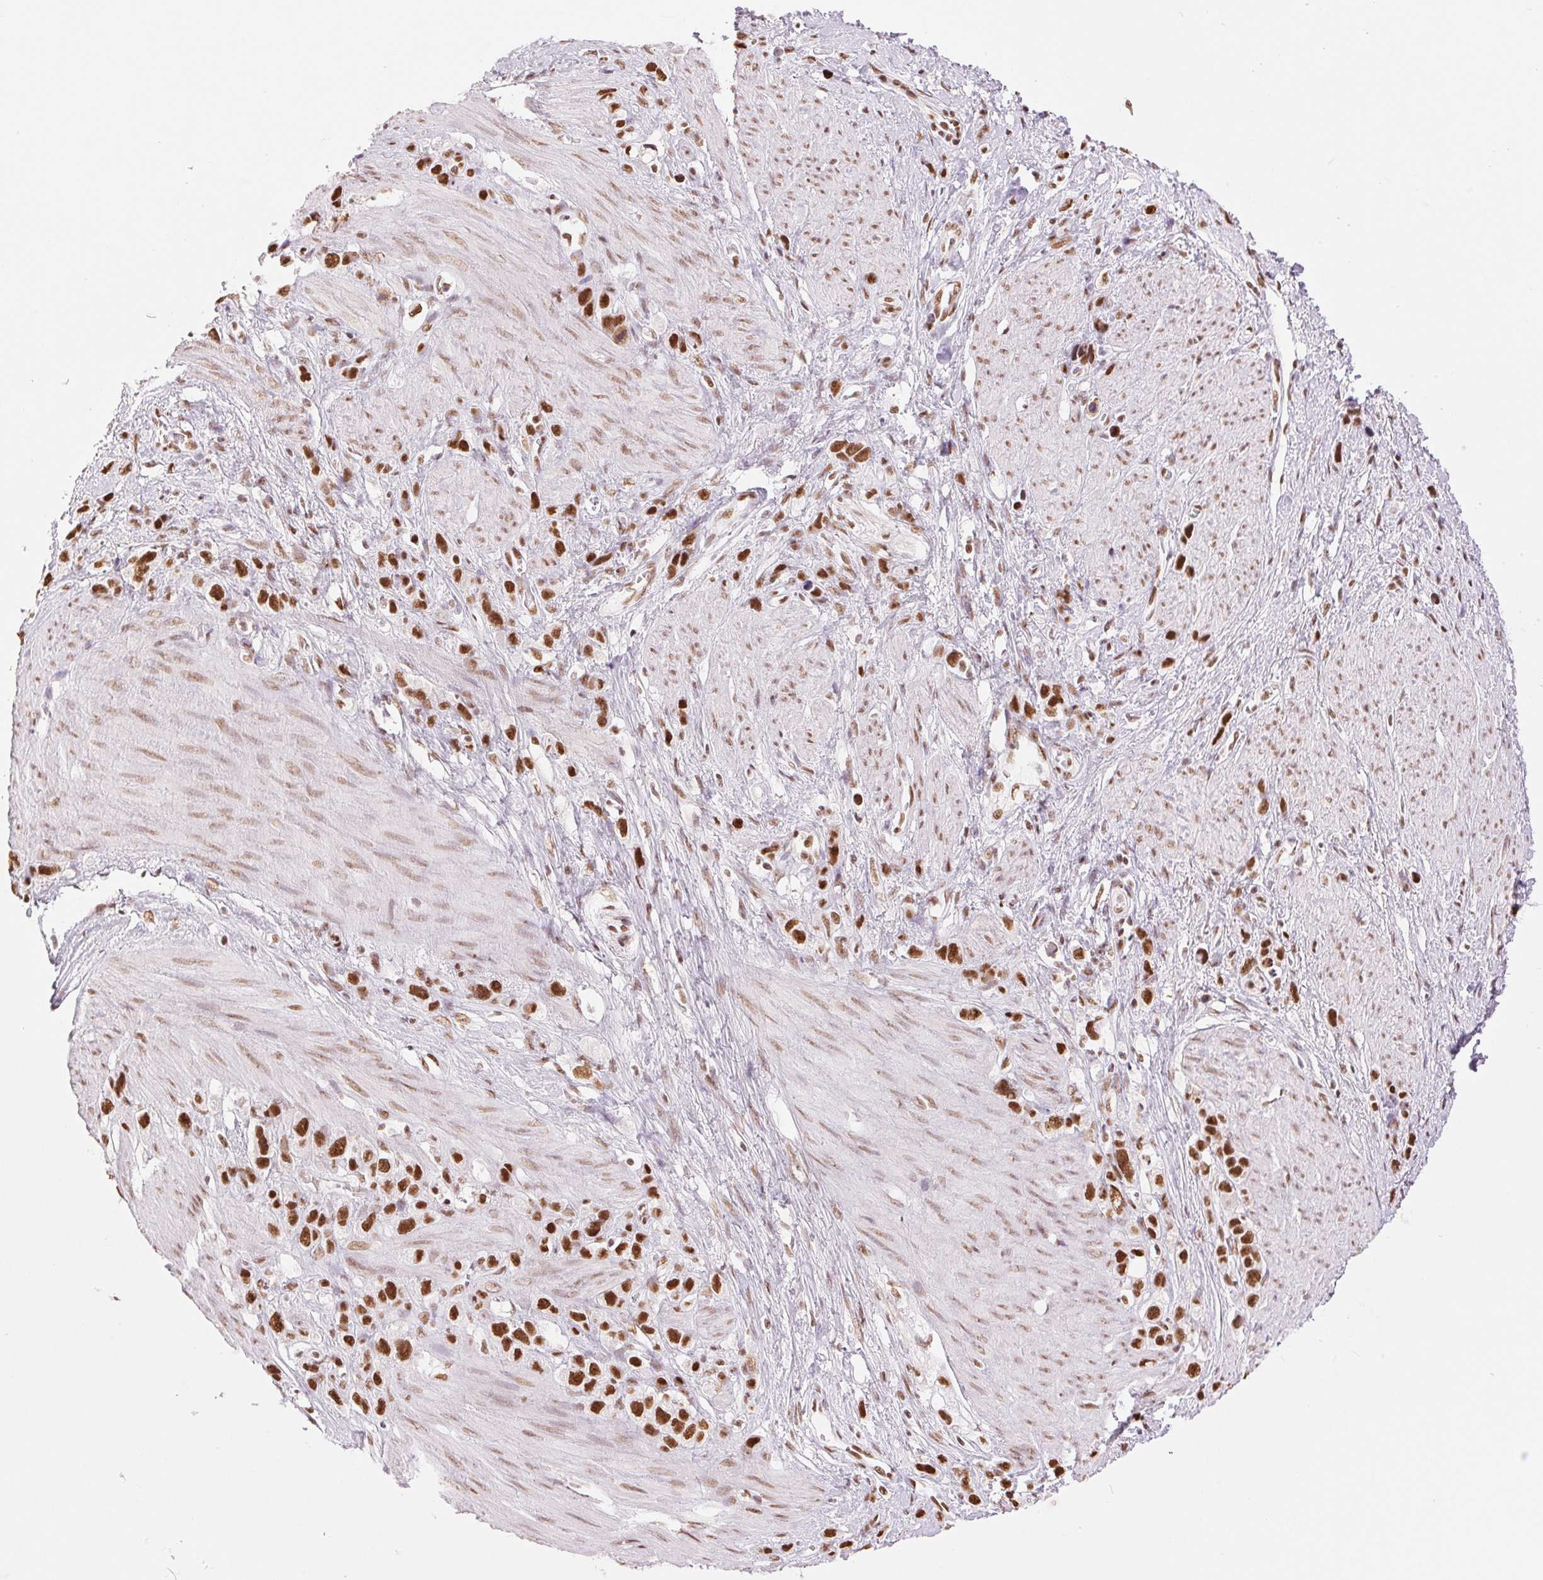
{"staining": {"intensity": "strong", "quantity": ">75%", "location": "nuclear"}, "tissue": "stomach cancer", "cell_type": "Tumor cells", "image_type": "cancer", "snomed": [{"axis": "morphology", "description": "Adenocarcinoma, NOS"}, {"axis": "topography", "description": "Stomach"}], "caption": "The micrograph demonstrates a brown stain indicating the presence of a protein in the nuclear of tumor cells in stomach cancer.", "gene": "ZFR2", "patient": {"sex": "female", "age": 65}}